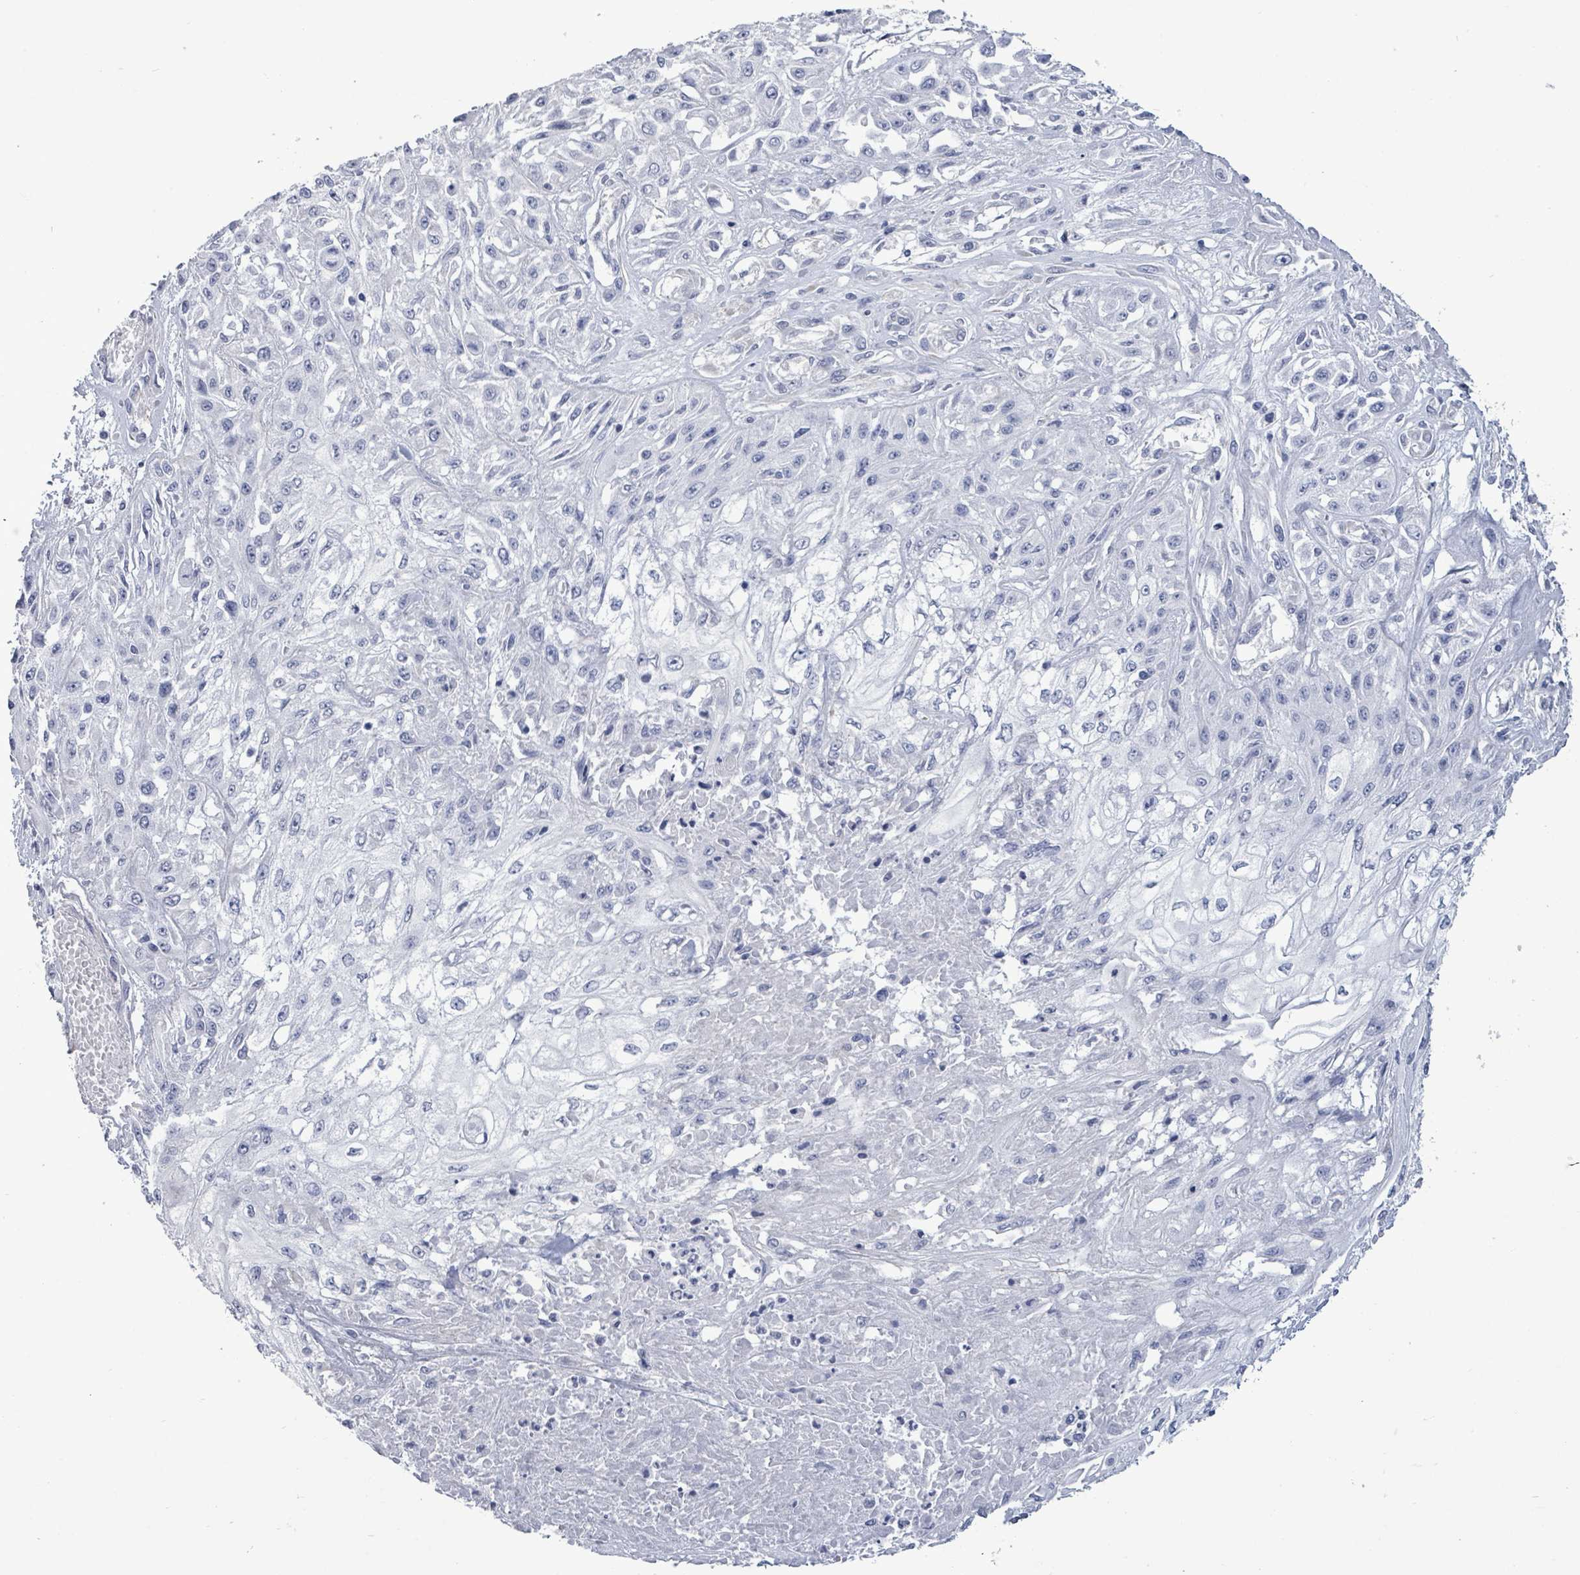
{"staining": {"intensity": "negative", "quantity": "none", "location": "none"}, "tissue": "skin cancer", "cell_type": "Tumor cells", "image_type": "cancer", "snomed": [{"axis": "morphology", "description": "Squamous cell carcinoma, NOS"}, {"axis": "morphology", "description": "Squamous cell carcinoma, metastatic, NOS"}, {"axis": "topography", "description": "Skin"}, {"axis": "topography", "description": "Lymph node"}], "caption": "High power microscopy micrograph of an immunohistochemistry (IHC) photomicrograph of skin squamous cell carcinoma, revealing no significant expression in tumor cells.", "gene": "CT45A5", "patient": {"sex": "male", "age": 75}}